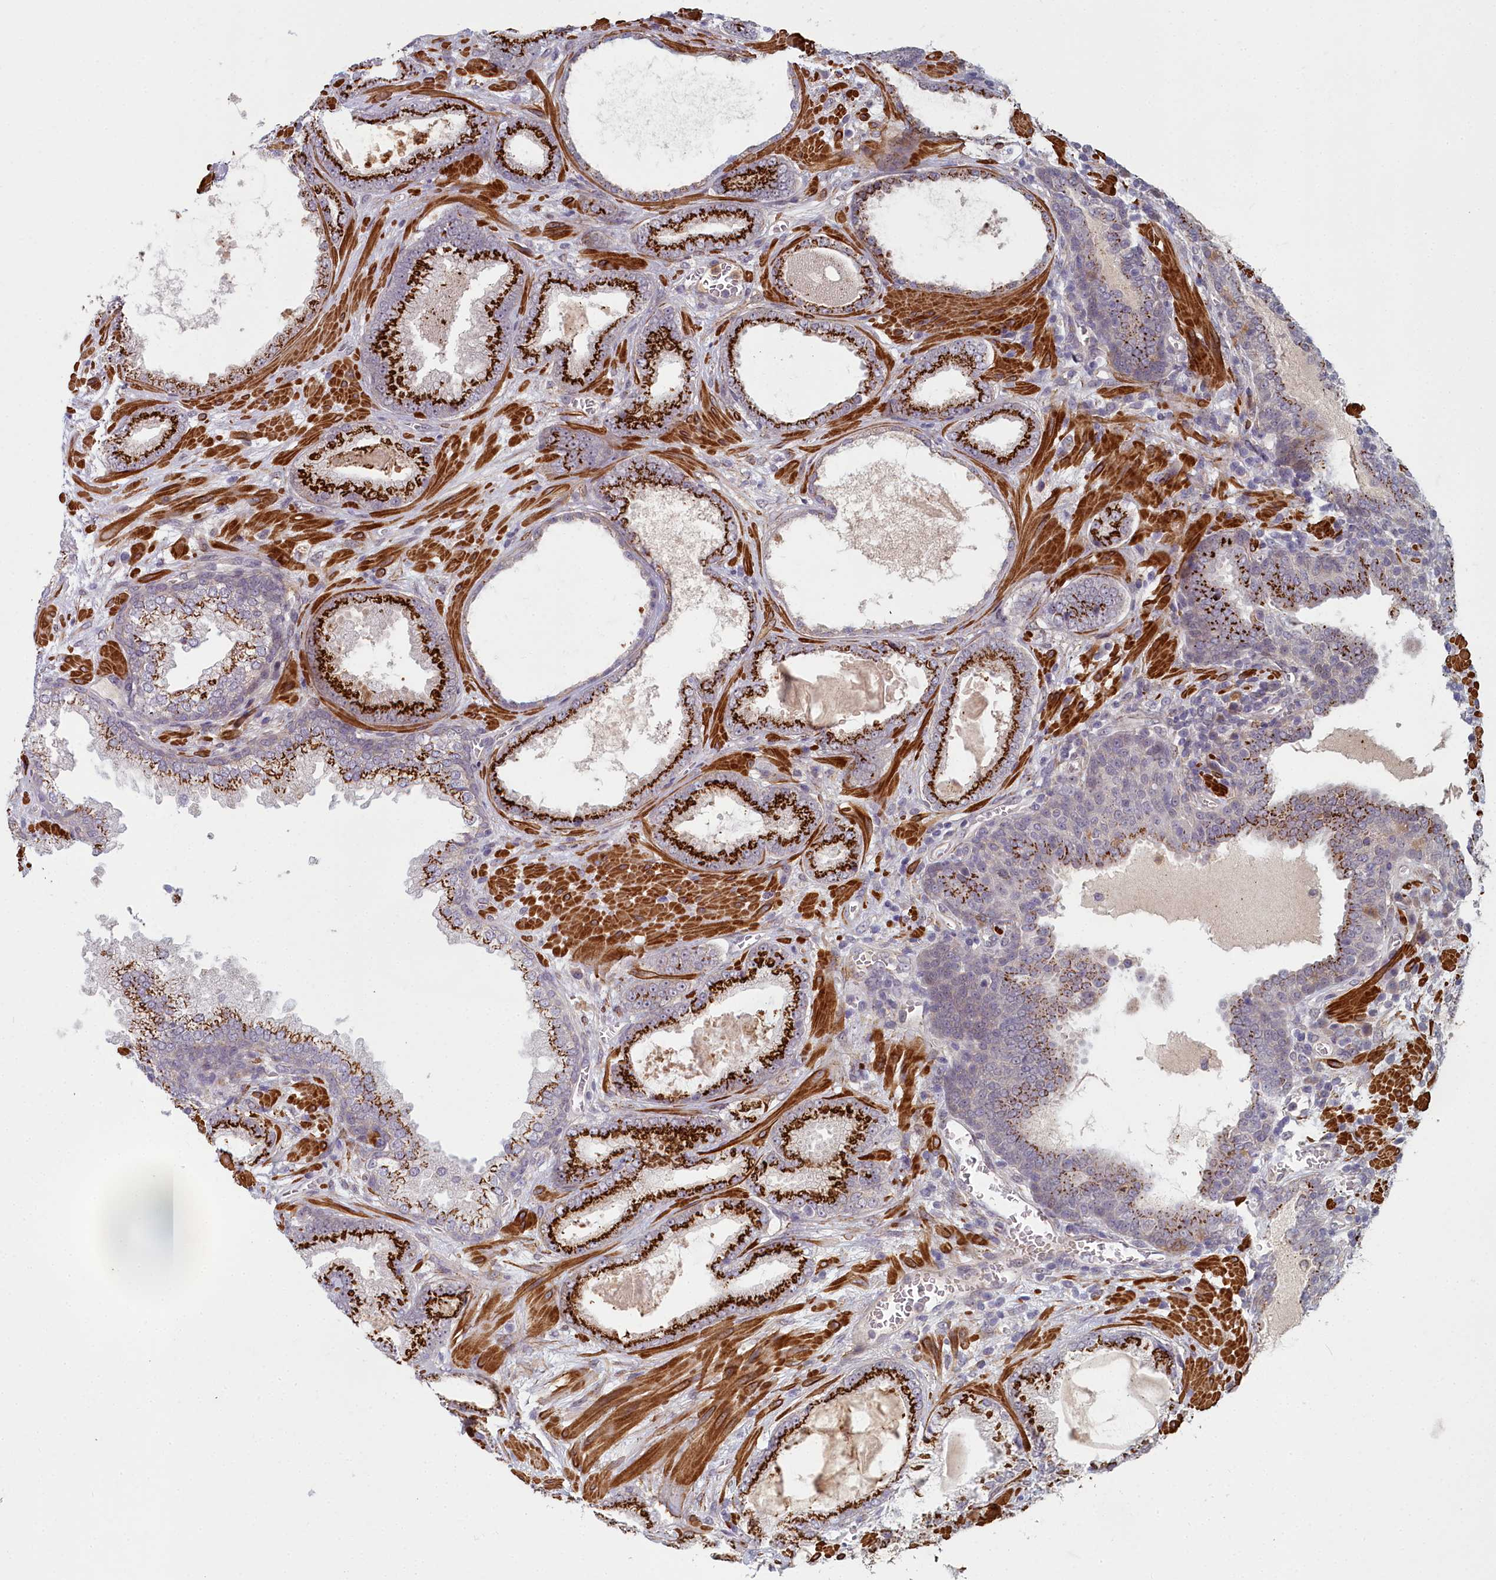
{"staining": {"intensity": "strong", "quantity": ">75%", "location": "cytoplasmic/membranous"}, "tissue": "prostate cancer", "cell_type": "Tumor cells", "image_type": "cancer", "snomed": [{"axis": "morphology", "description": "Adenocarcinoma, Low grade"}, {"axis": "topography", "description": "Prostate"}], "caption": "Brown immunohistochemical staining in prostate cancer demonstrates strong cytoplasmic/membranous staining in approximately >75% of tumor cells. (DAB (3,3'-diaminobenzidine) IHC, brown staining for protein, blue staining for nuclei).", "gene": "ZNF626", "patient": {"sex": "male", "age": 57}}